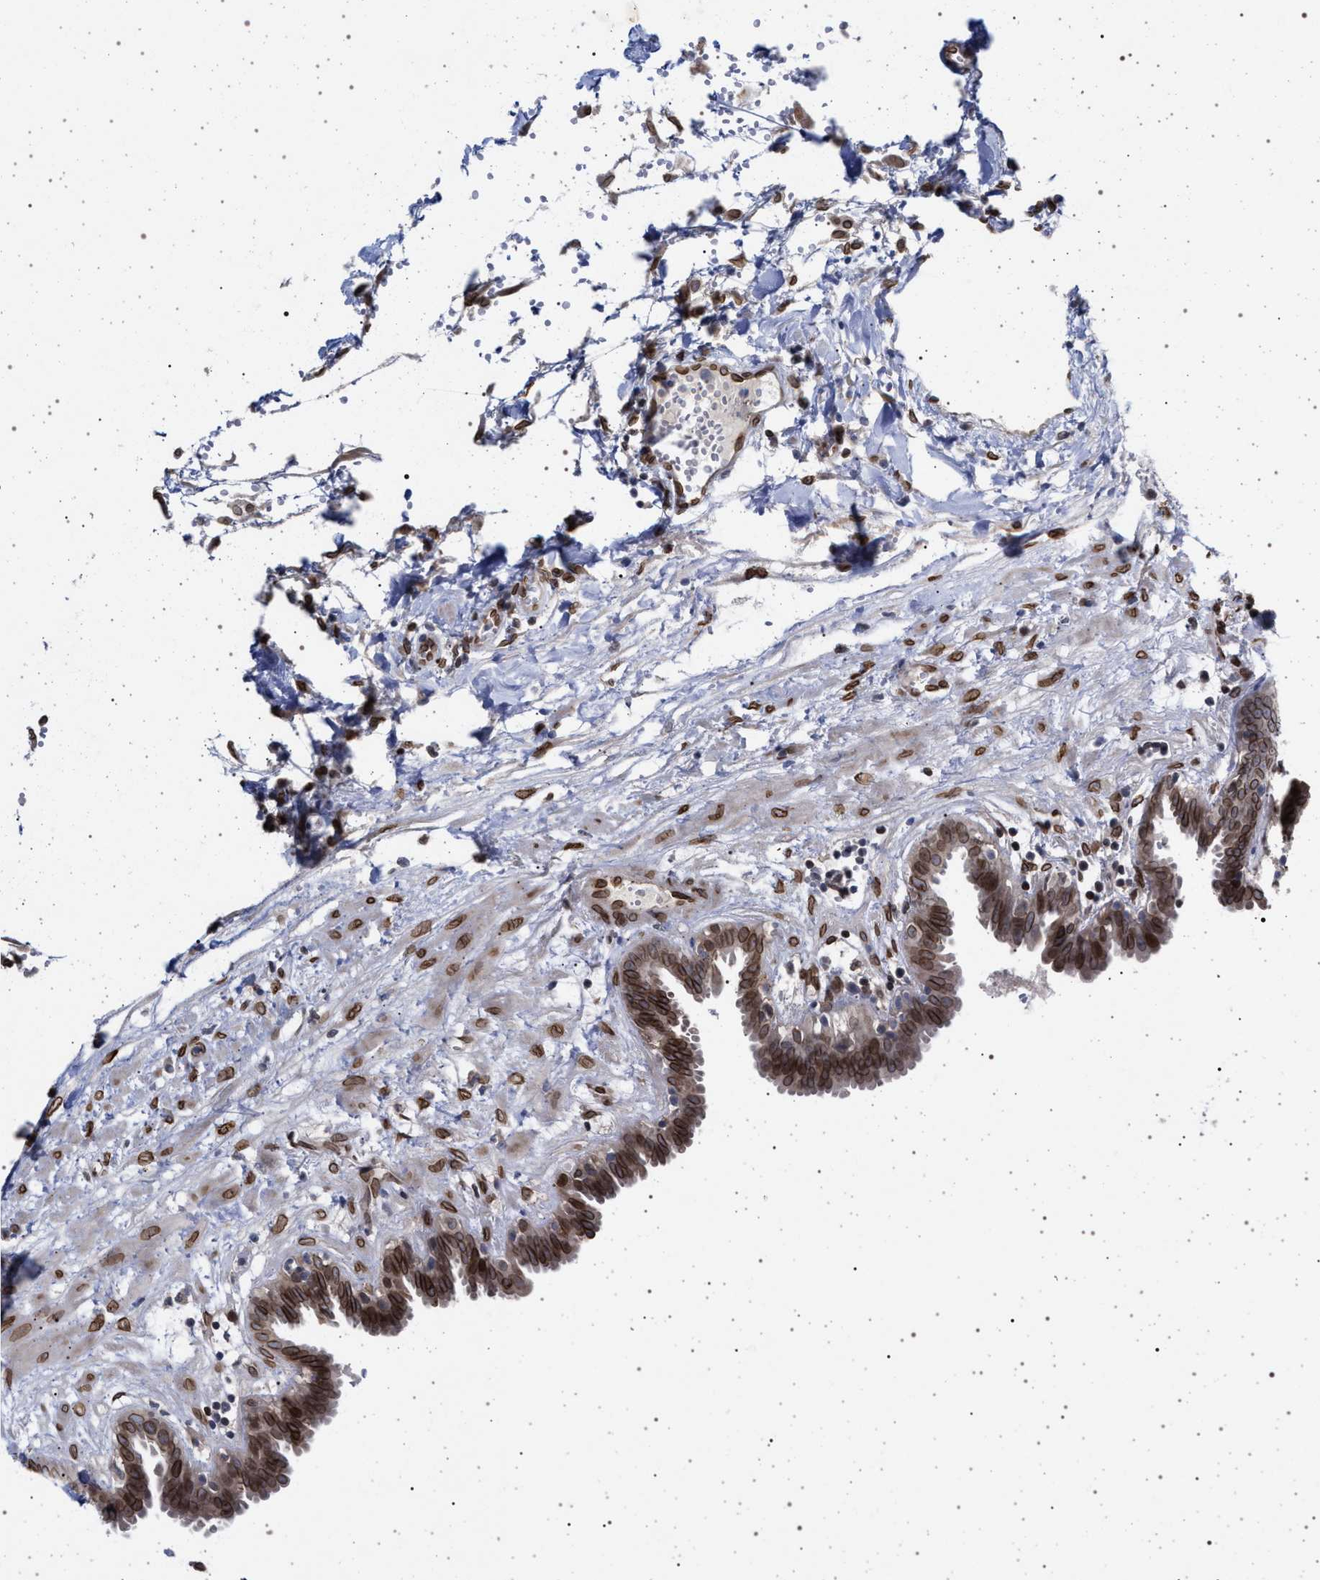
{"staining": {"intensity": "moderate", "quantity": ">75%", "location": "cytoplasmic/membranous,nuclear"}, "tissue": "fallopian tube", "cell_type": "Glandular cells", "image_type": "normal", "snomed": [{"axis": "morphology", "description": "Normal tissue, NOS"}, {"axis": "topography", "description": "Fallopian tube"}, {"axis": "topography", "description": "Placenta"}], "caption": "Immunohistochemistry histopathology image of normal fallopian tube: fallopian tube stained using IHC reveals medium levels of moderate protein expression localized specifically in the cytoplasmic/membranous,nuclear of glandular cells, appearing as a cytoplasmic/membranous,nuclear brown color.", "gene": "ING2", "patient": {"sex": "female", "age": 32}}